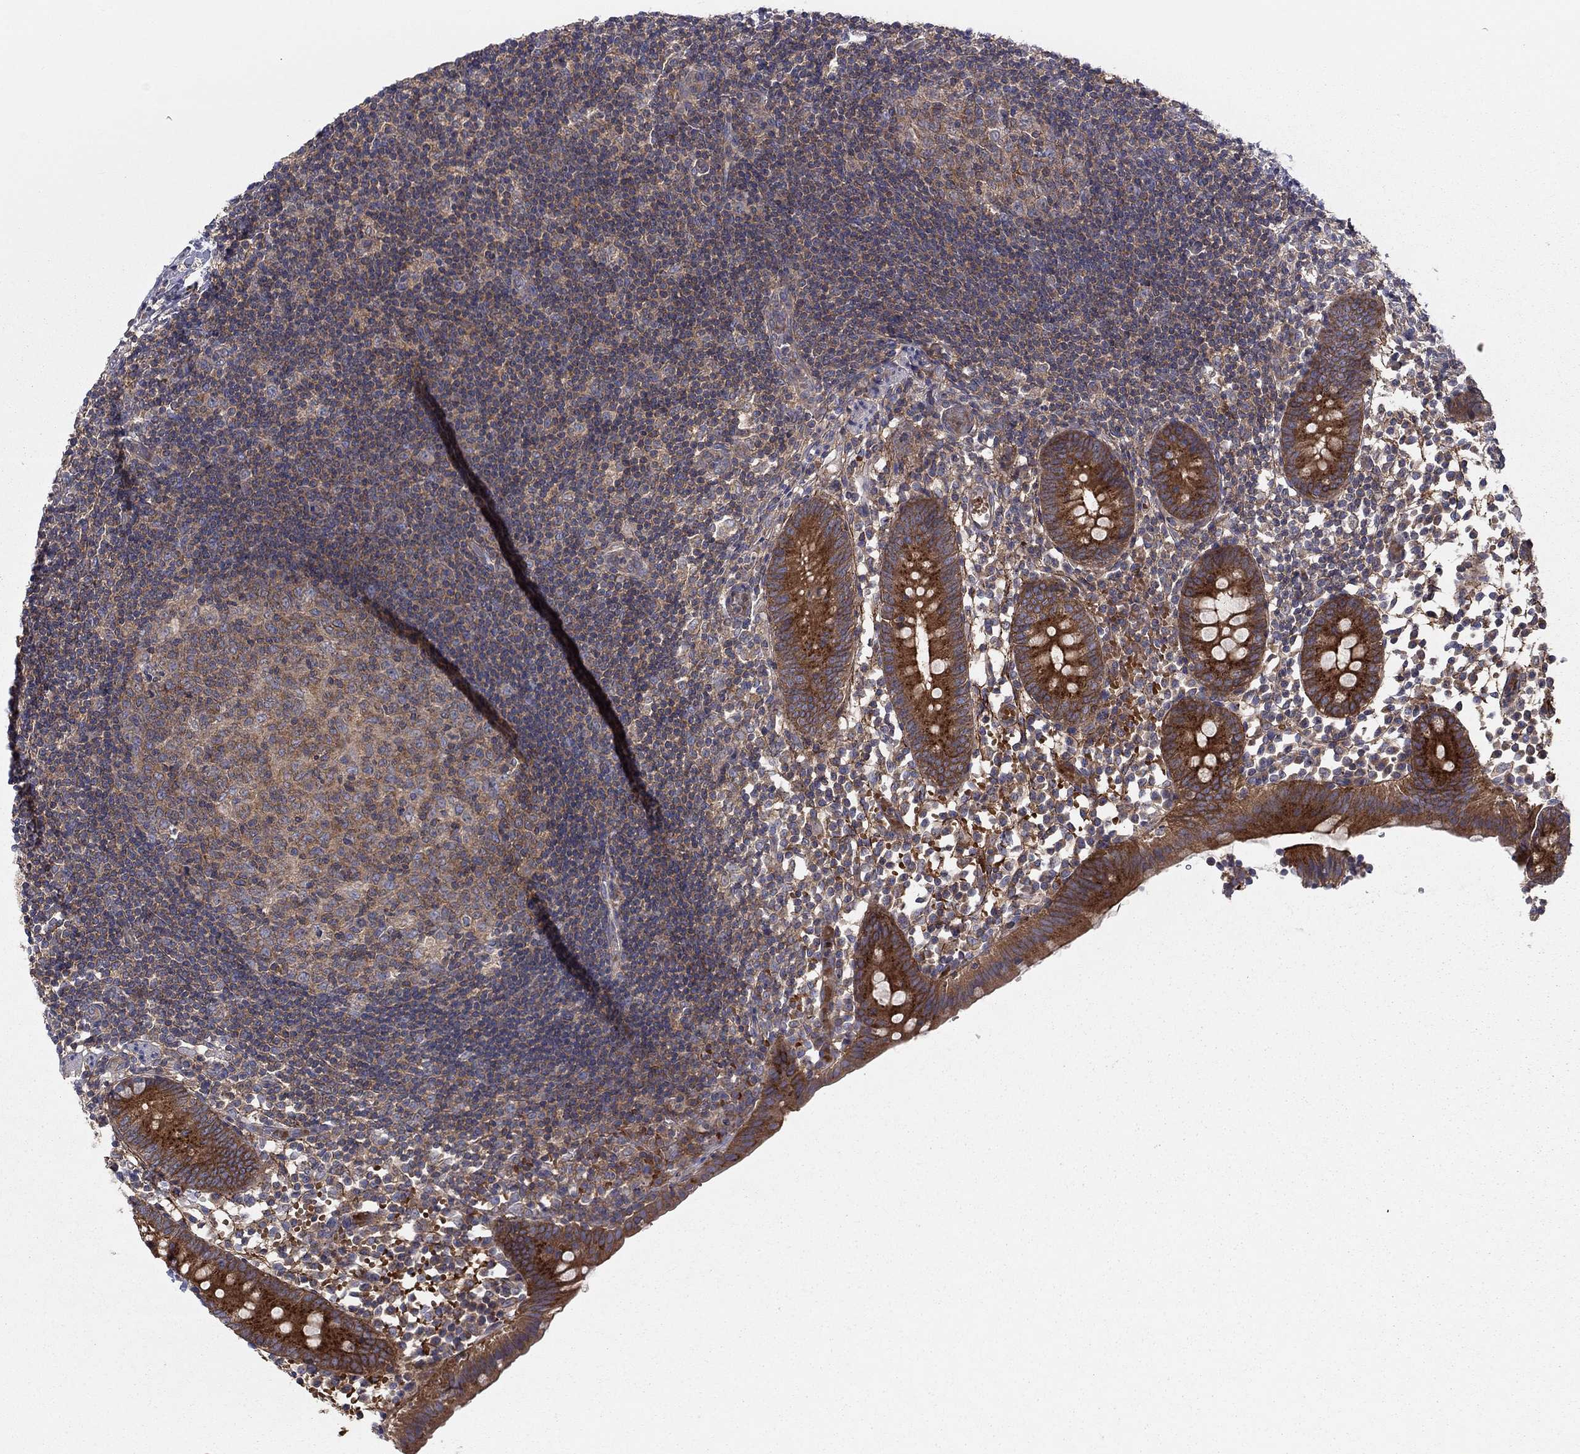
{"staining": {"intensity": "strong", "quantity": ">75%", "location": "cytoplasmic/membranous"}, "tissue": "appendix", "cell_type": "Glandular cells", "image_type": "normal", "snomed": [{"axis": "morphology", "description": "Normal tissue, NOS"}, {"axis": "topography", "description": "Appendix"}], "caption": "Benign appendix exhibits strong cytoplasmic/membranous positivity in about >75% of glandular cells (DAB (3,3'-diaminobenzidine) IHC, brown staining for protein, blue staining for nuclei)..", "gene": "RNF123", "patient": {"sex": "female", "age": 40}}